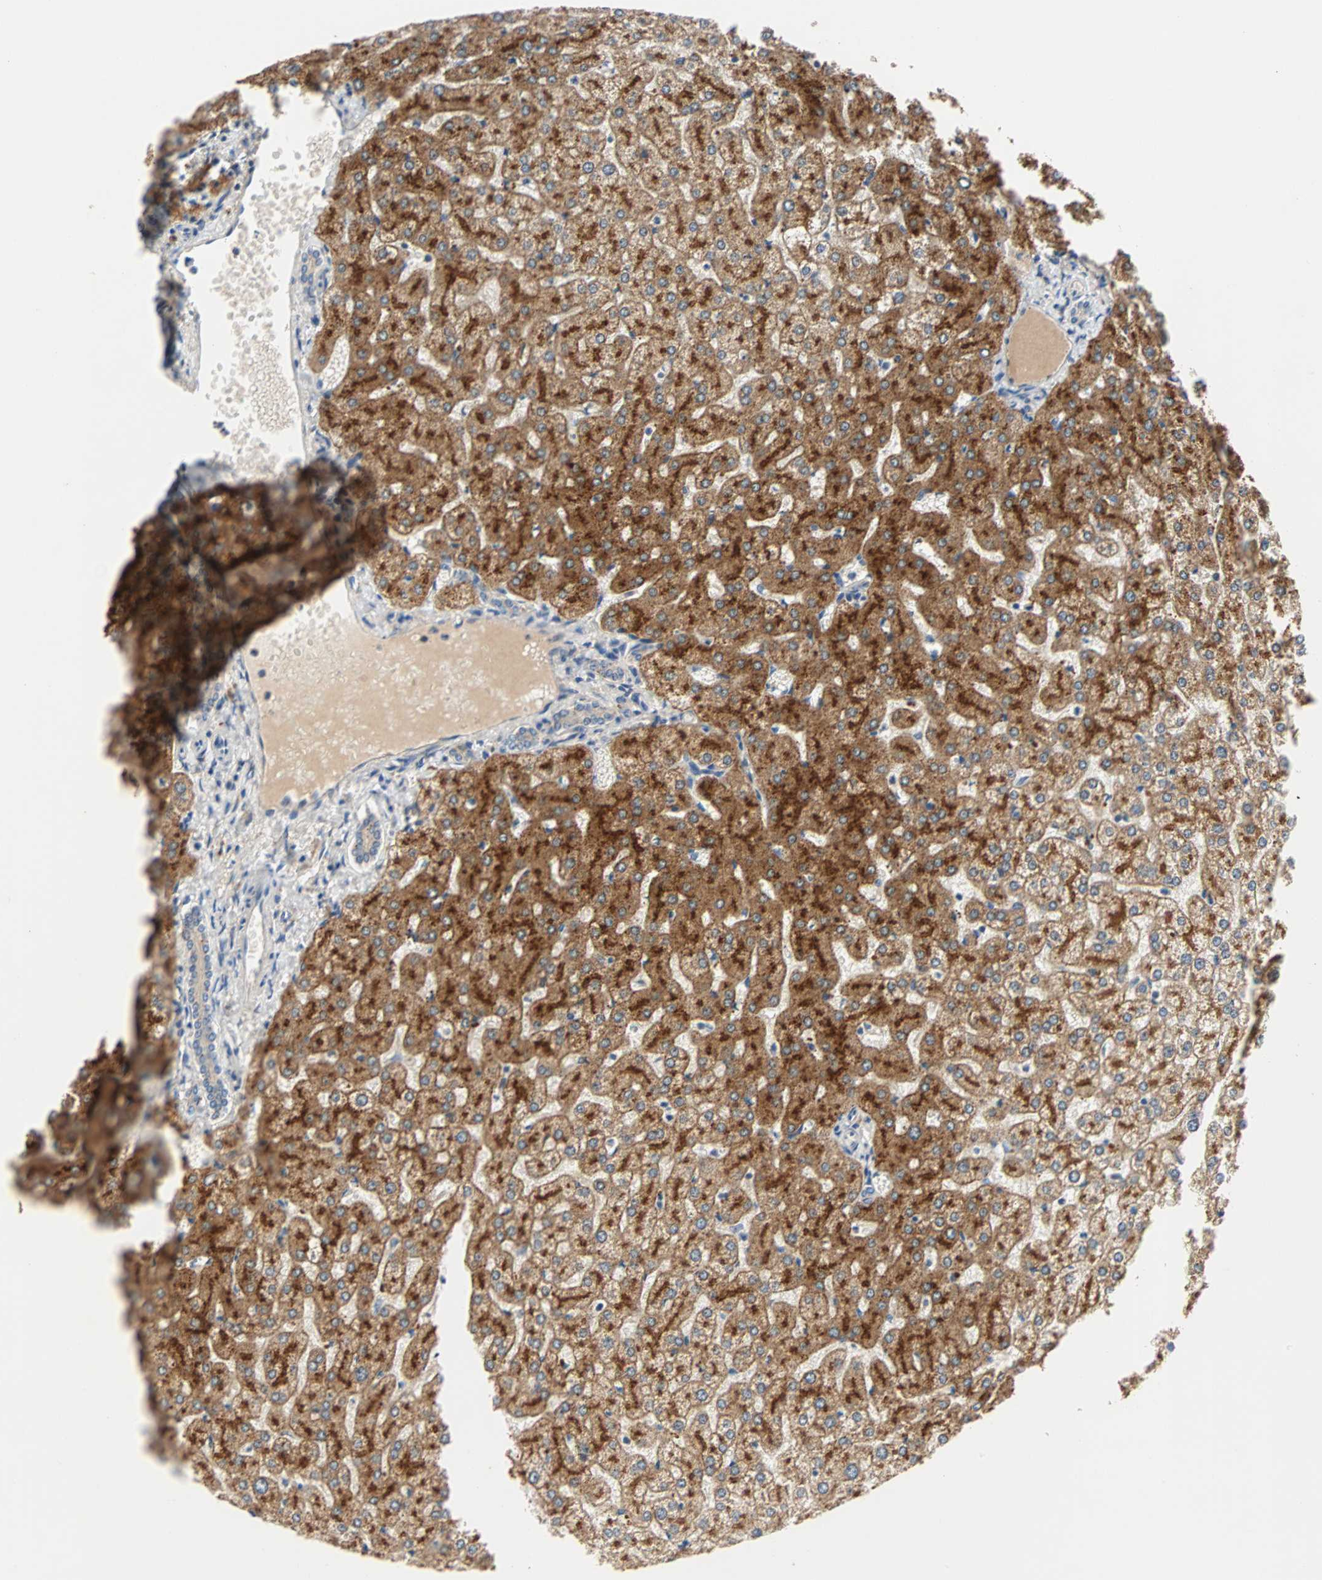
{"staining": {"intensity": "weak", "quantity": "<25%", "location": "cytoplasmic/membranous"}, "tissue": "liver", "cell_type": "Cholangiocytes", "image_type": "normal", "snomed": [{"axis": "morphology", "description": "Normal tissue, NOS"}, {"axis": "topography", "description": "Liver"}], "caption": "Photomicrograph shows no protein expression in cholangiocytes of unremarkable liver.", "gene": "MAP4K1", "patient": {"sex": "female", "age": 32}}